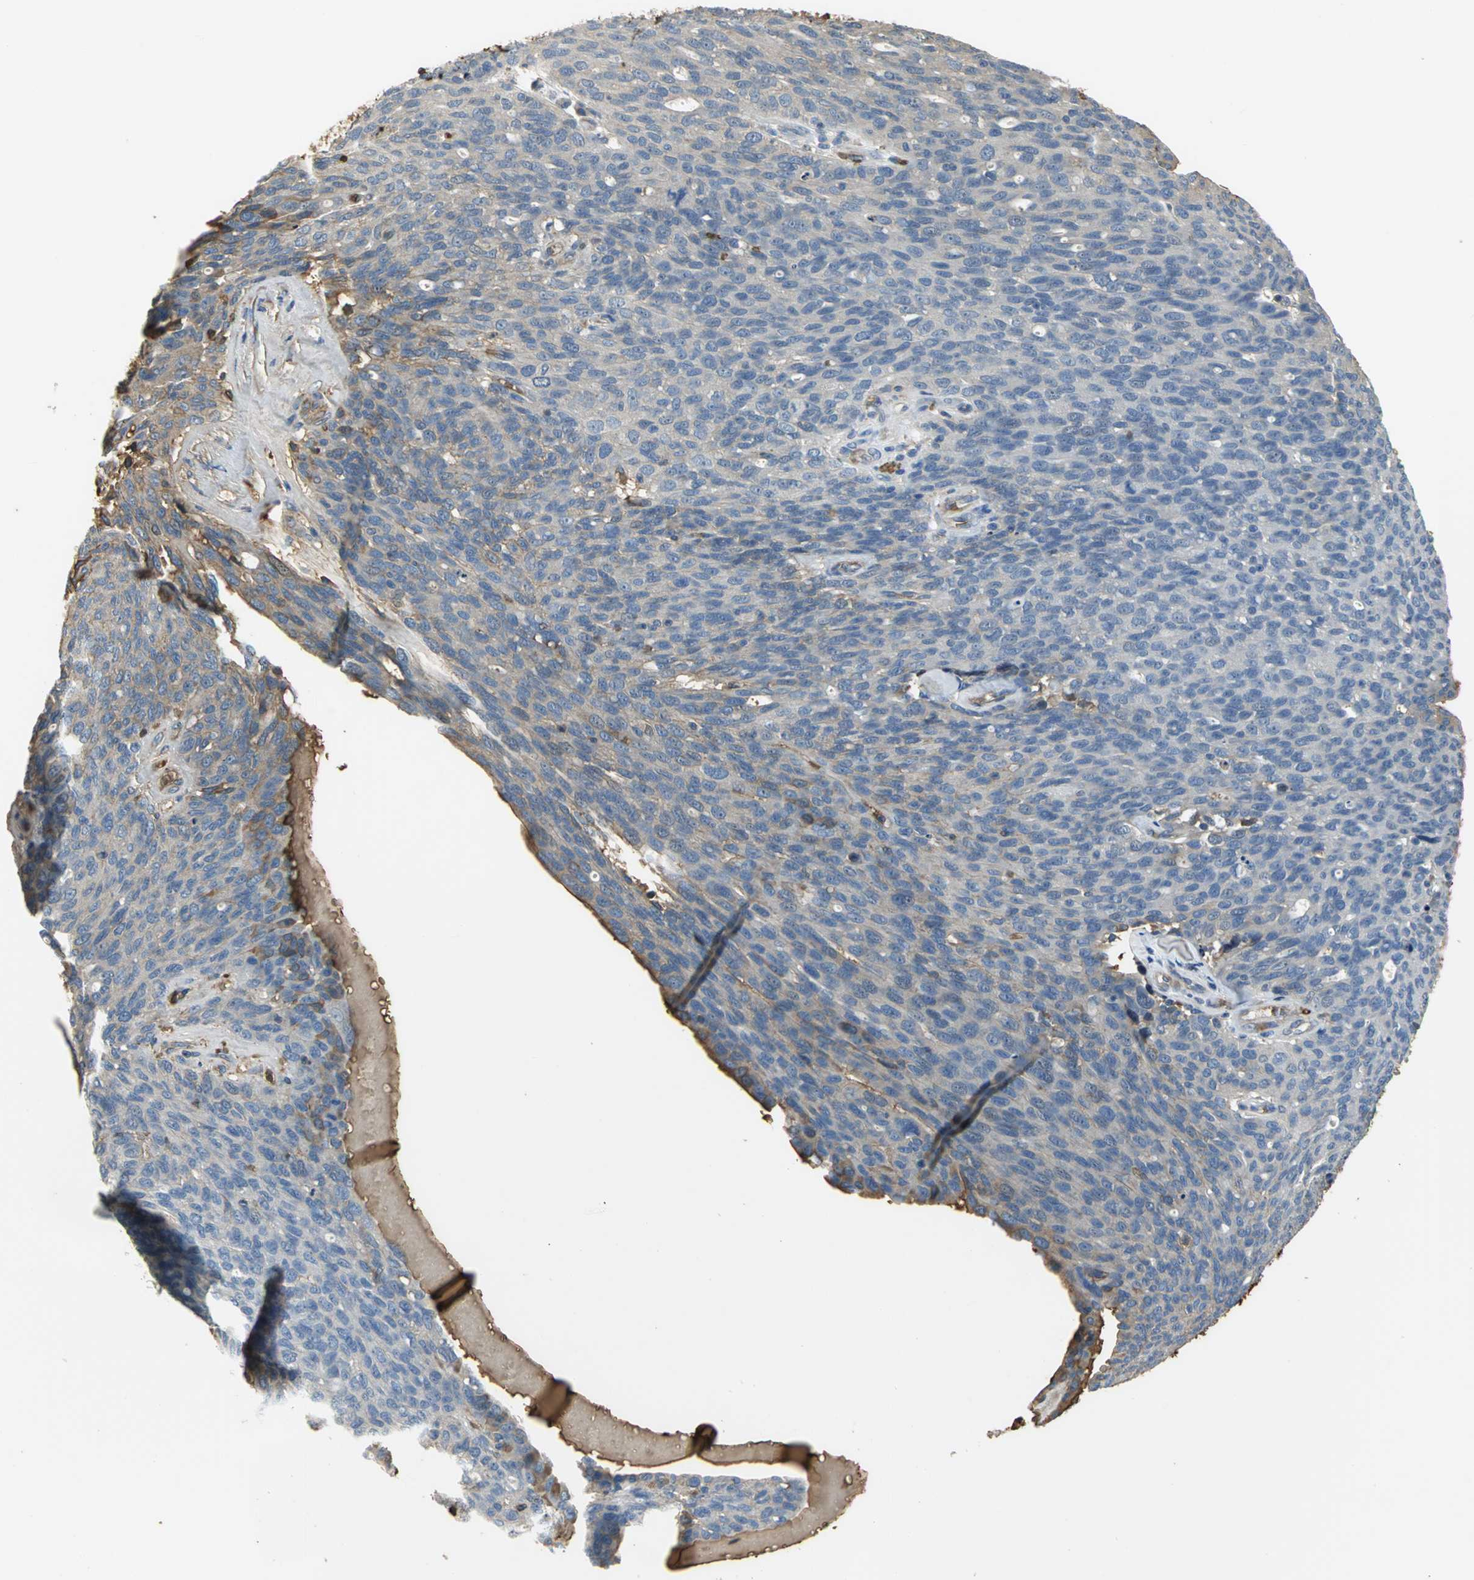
{"staining": {"intensity": "moderate", "quantity": "<25%", "location": "cytoplasmic/membranous"}, "tissue": "ovarian cancer", "cell_type": "Tumor cells", "image_type": "cancer", "snomed": [{"axis": "morphology", "description": "Carcinoma, endometroid"}, {"axis": "topography", "description": "Ovary"}], "caption": "Ovarian cancer stained for a protein displays moderate cytoplasmic/membranous positivity in tumor cells.", "gene": "TREM1", "patient": {"sex": "female", "age": 60}}